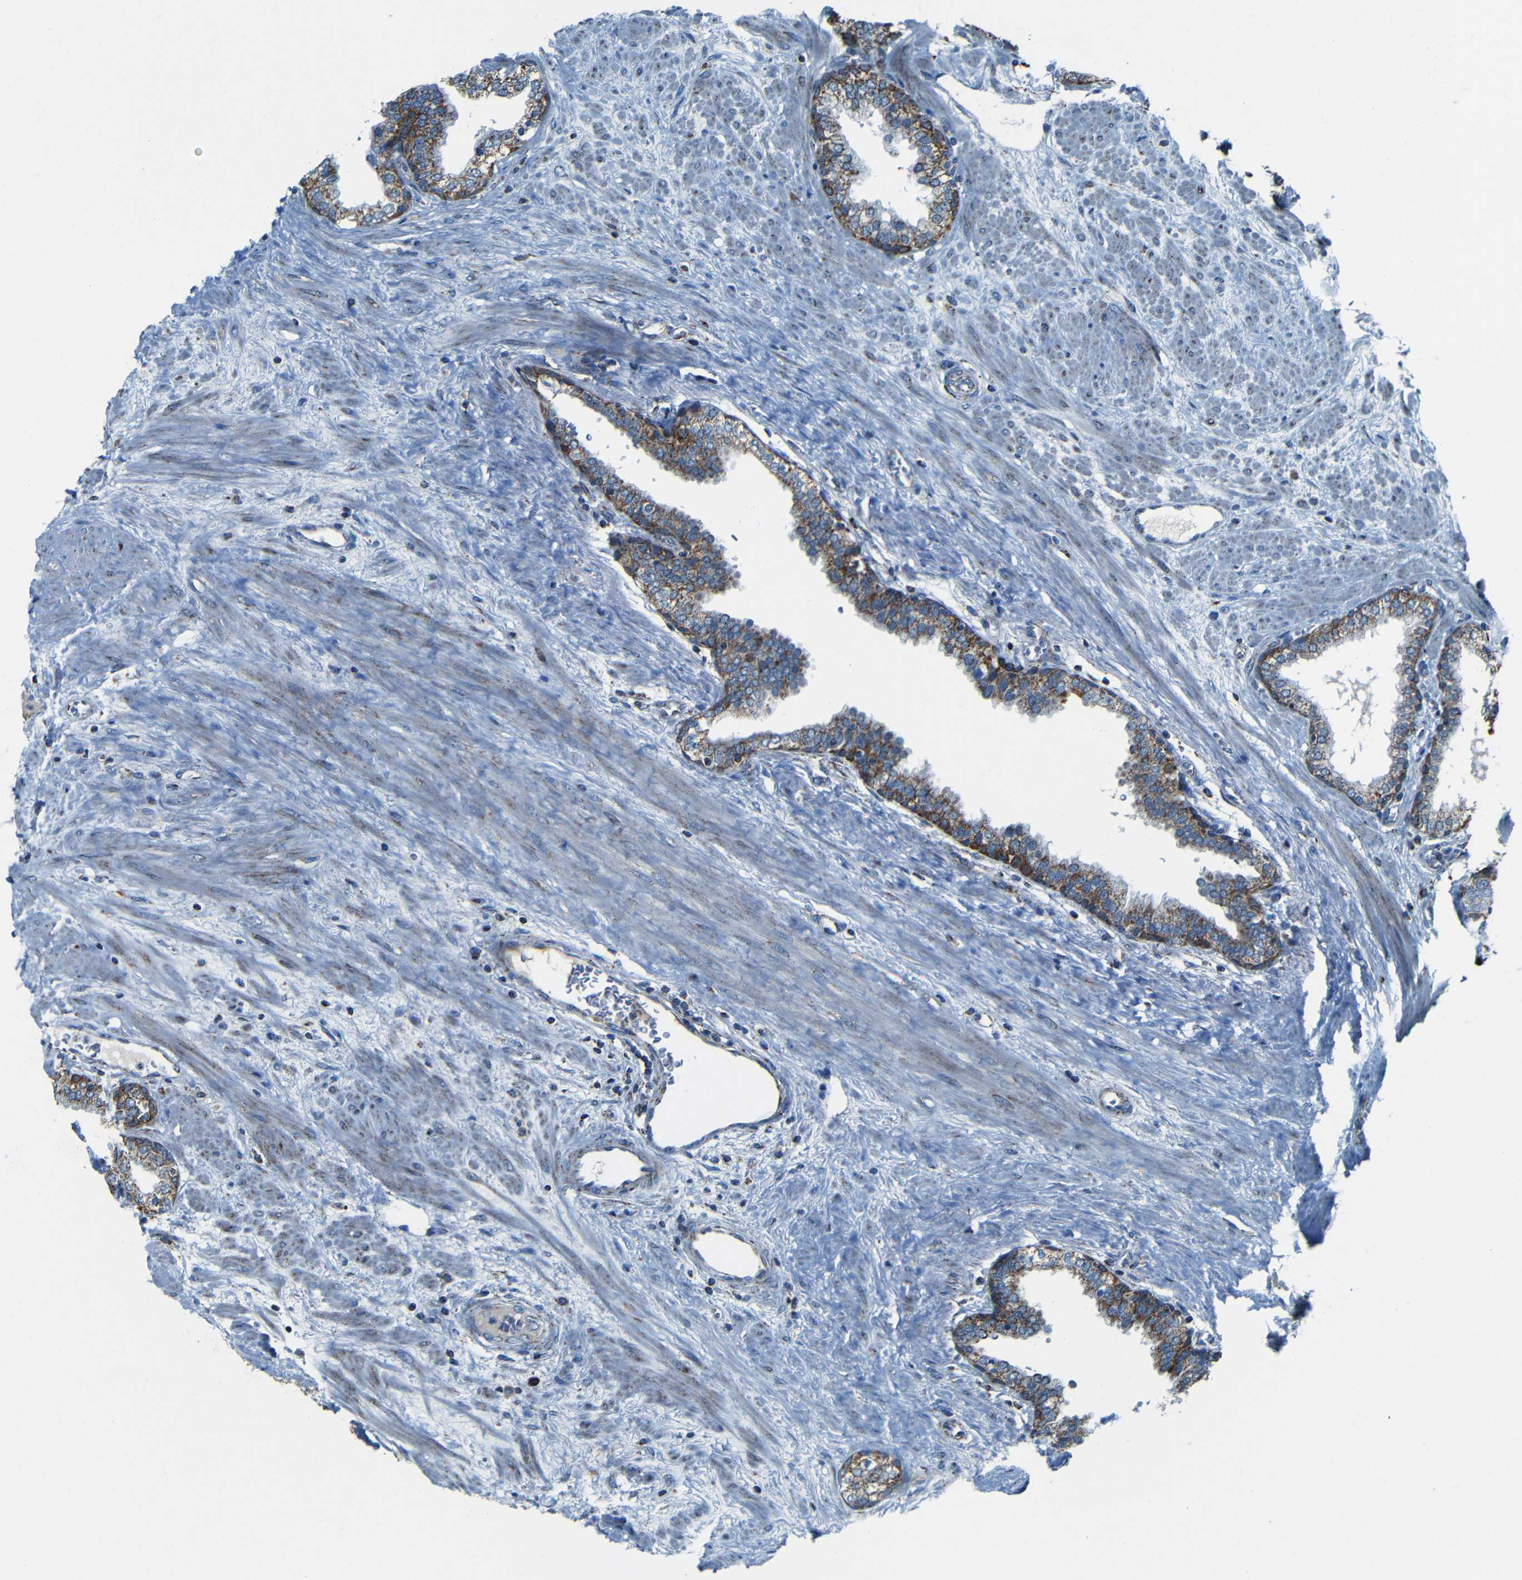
{"staining": {"intensity": "moderate", "quantity": ">75%", "location": "cytoplasmic/membranous"}, "tissue": "prostate", "cell_type": "Glandular cells", "image_type": "normal", "snomed": [{"axis": "morphology", "description": "Normal tissue, NOS"}, {"axis": "topography", "description": "Prostate"}], "caption": "IHC micrograph of unremarkable prostate: human prostate stained using immunohistochemistry (IHC) exhibits medium levels of moderate protein expression localized specifically in the cytoplasmic/membranous of glandular cells, appearing as a cytoplasmic/membranous brown color.", "gene": "WSCD2", "patient": {"sex": "male", "age": 51}}